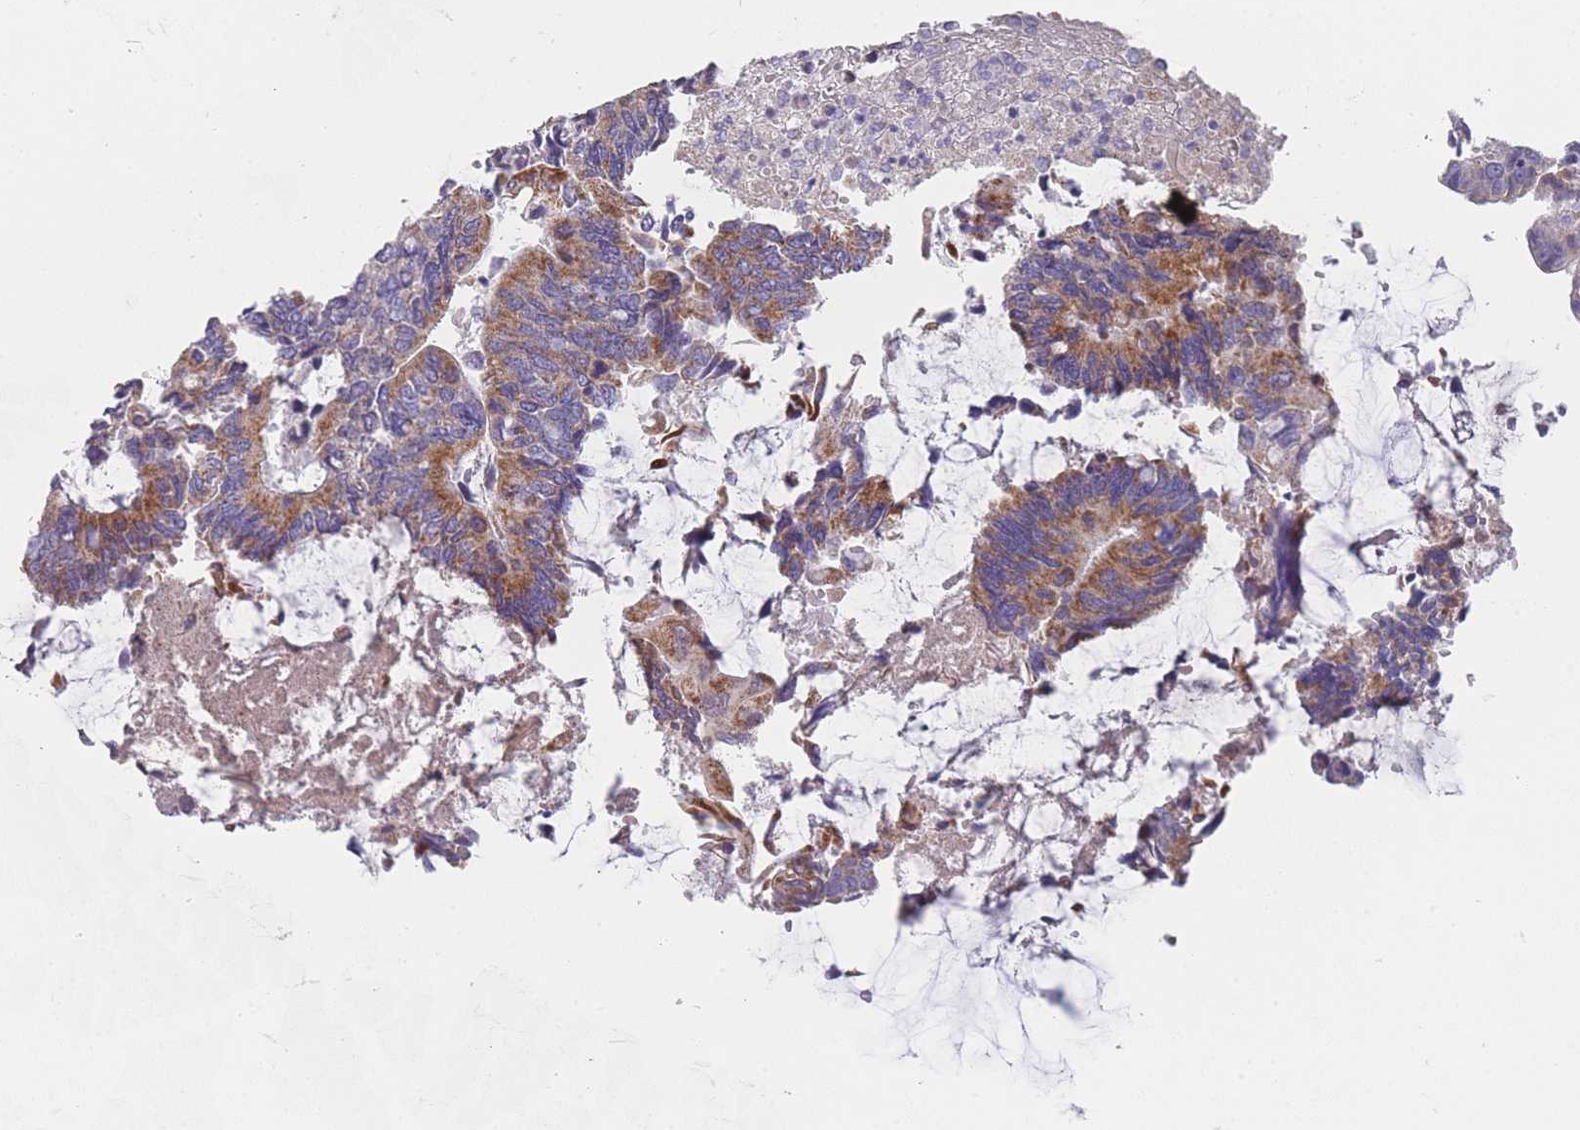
{"staining": {"intensity": "moderate", "quantity": ">75%", "location": "cytoplasmic/membranous"}, "tissue": "colorectal cancer", "cell_type": "Tumor cells", "image_type": "cancer", "snomed": [{"axis": "morphology", "description": "Adenocarcinoma, NOS"}, {"axis": "topography", "description": "Colon"}], "caption": "Approximately >75% of tumor cells in adenocarcinoma (colorectal) display moderate cytoplasmic/membranous protein staining as visualized by brown immunohistochemical staining.", "gene": "MRPS14", "patient": {"sex": "male", "age": 87}}